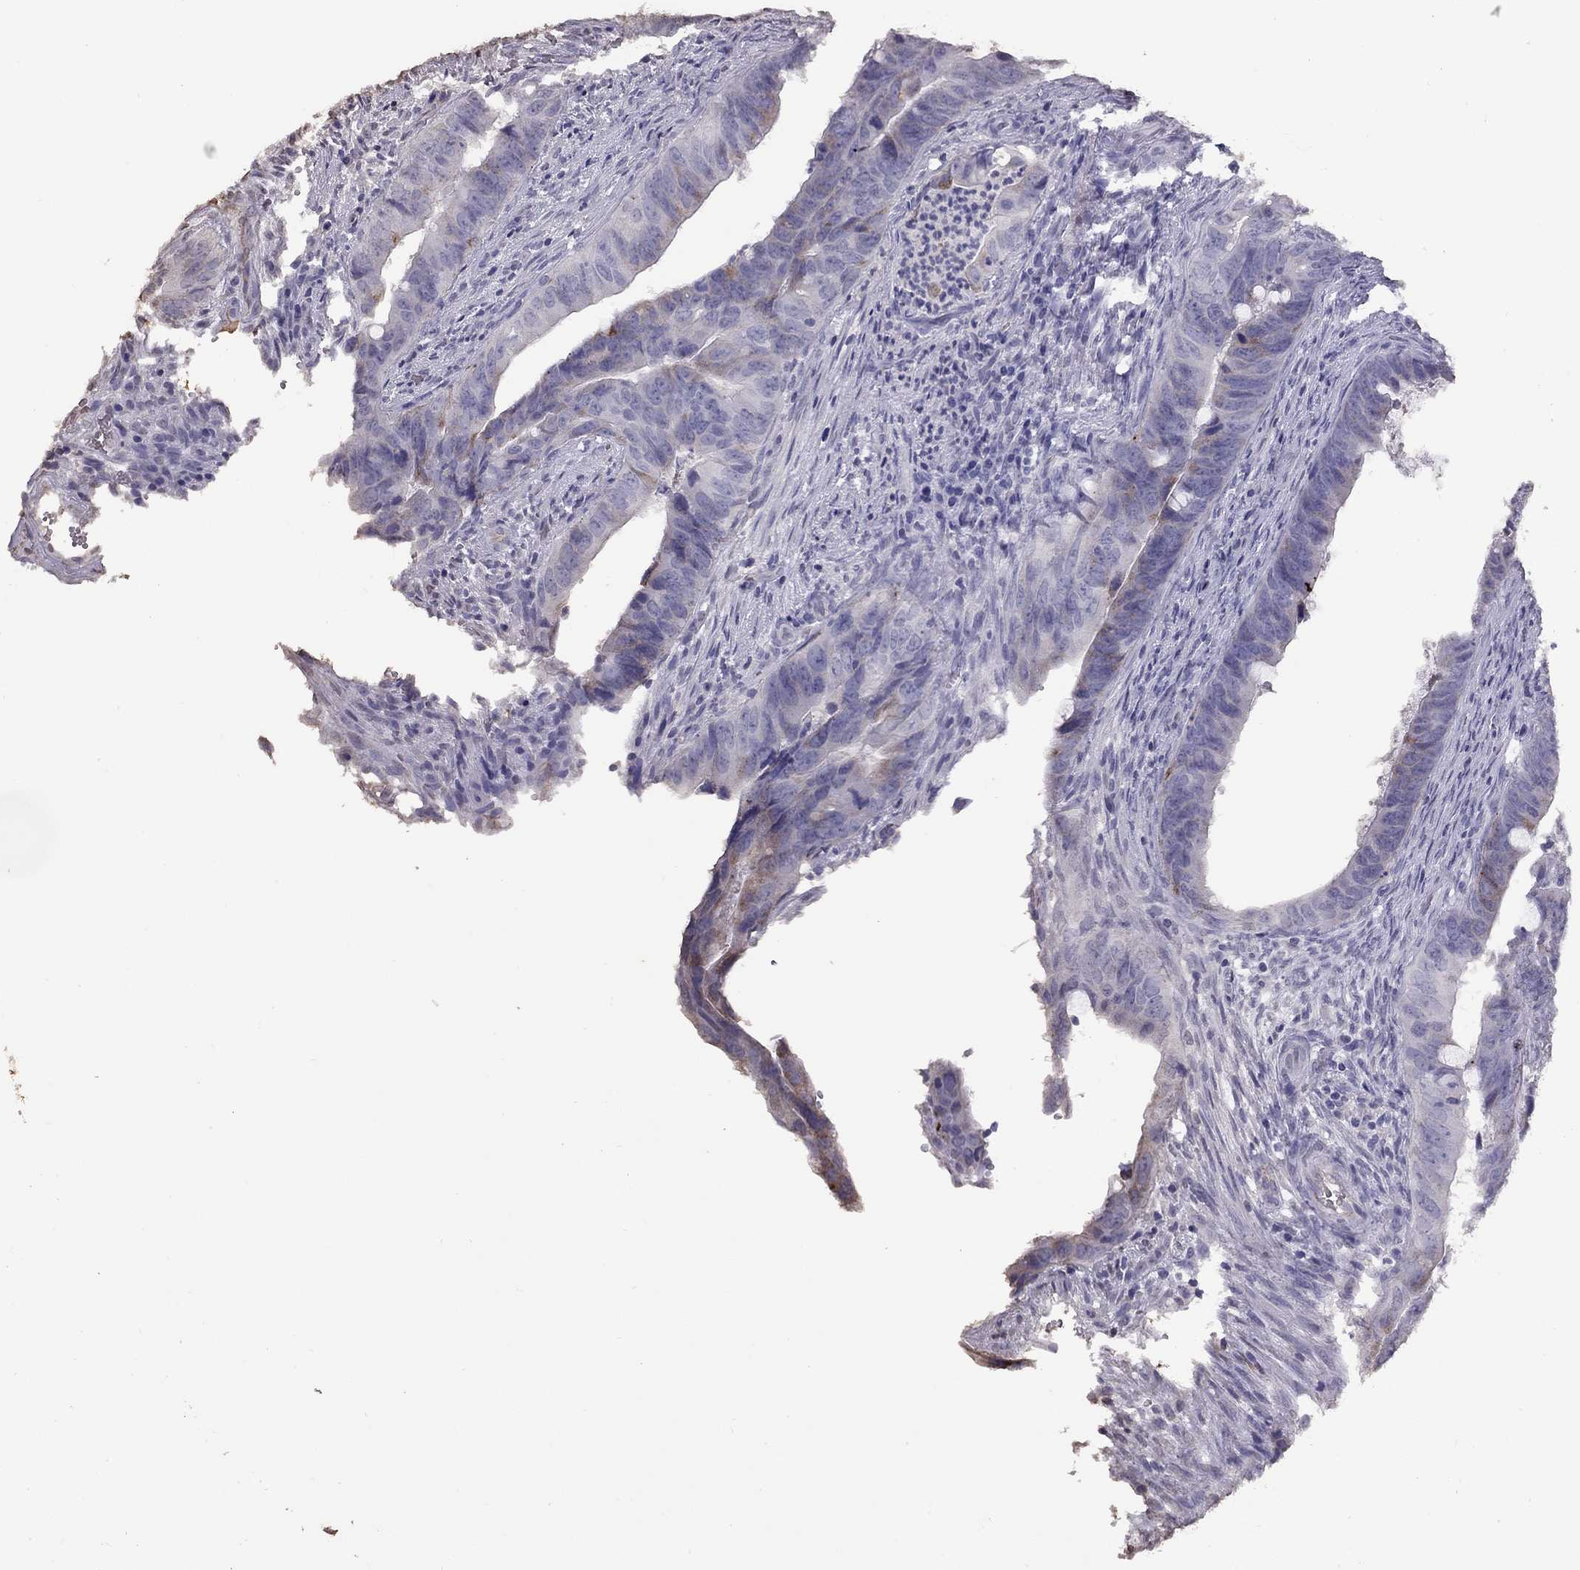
{"staining": {"intensity": "weak", "quantity": "<25%", "location": "cytoplasmic/membranous"}, "tissue": "colorectal cancer", "cell_type": "Tumor cells", "image_type": "cancer", "snomed": [{"axis": "morphology", "description": "Adenocarcinoma, NOS"}, {"axis": "topography", "description": "Colon"}], "caption": "Immunohistochemical staining of human adenocarcinoma (colorectal) shows no significant expression in tumor cells.", "gene": "SUN3", "patient": {"sex": "female", "age": 82}}